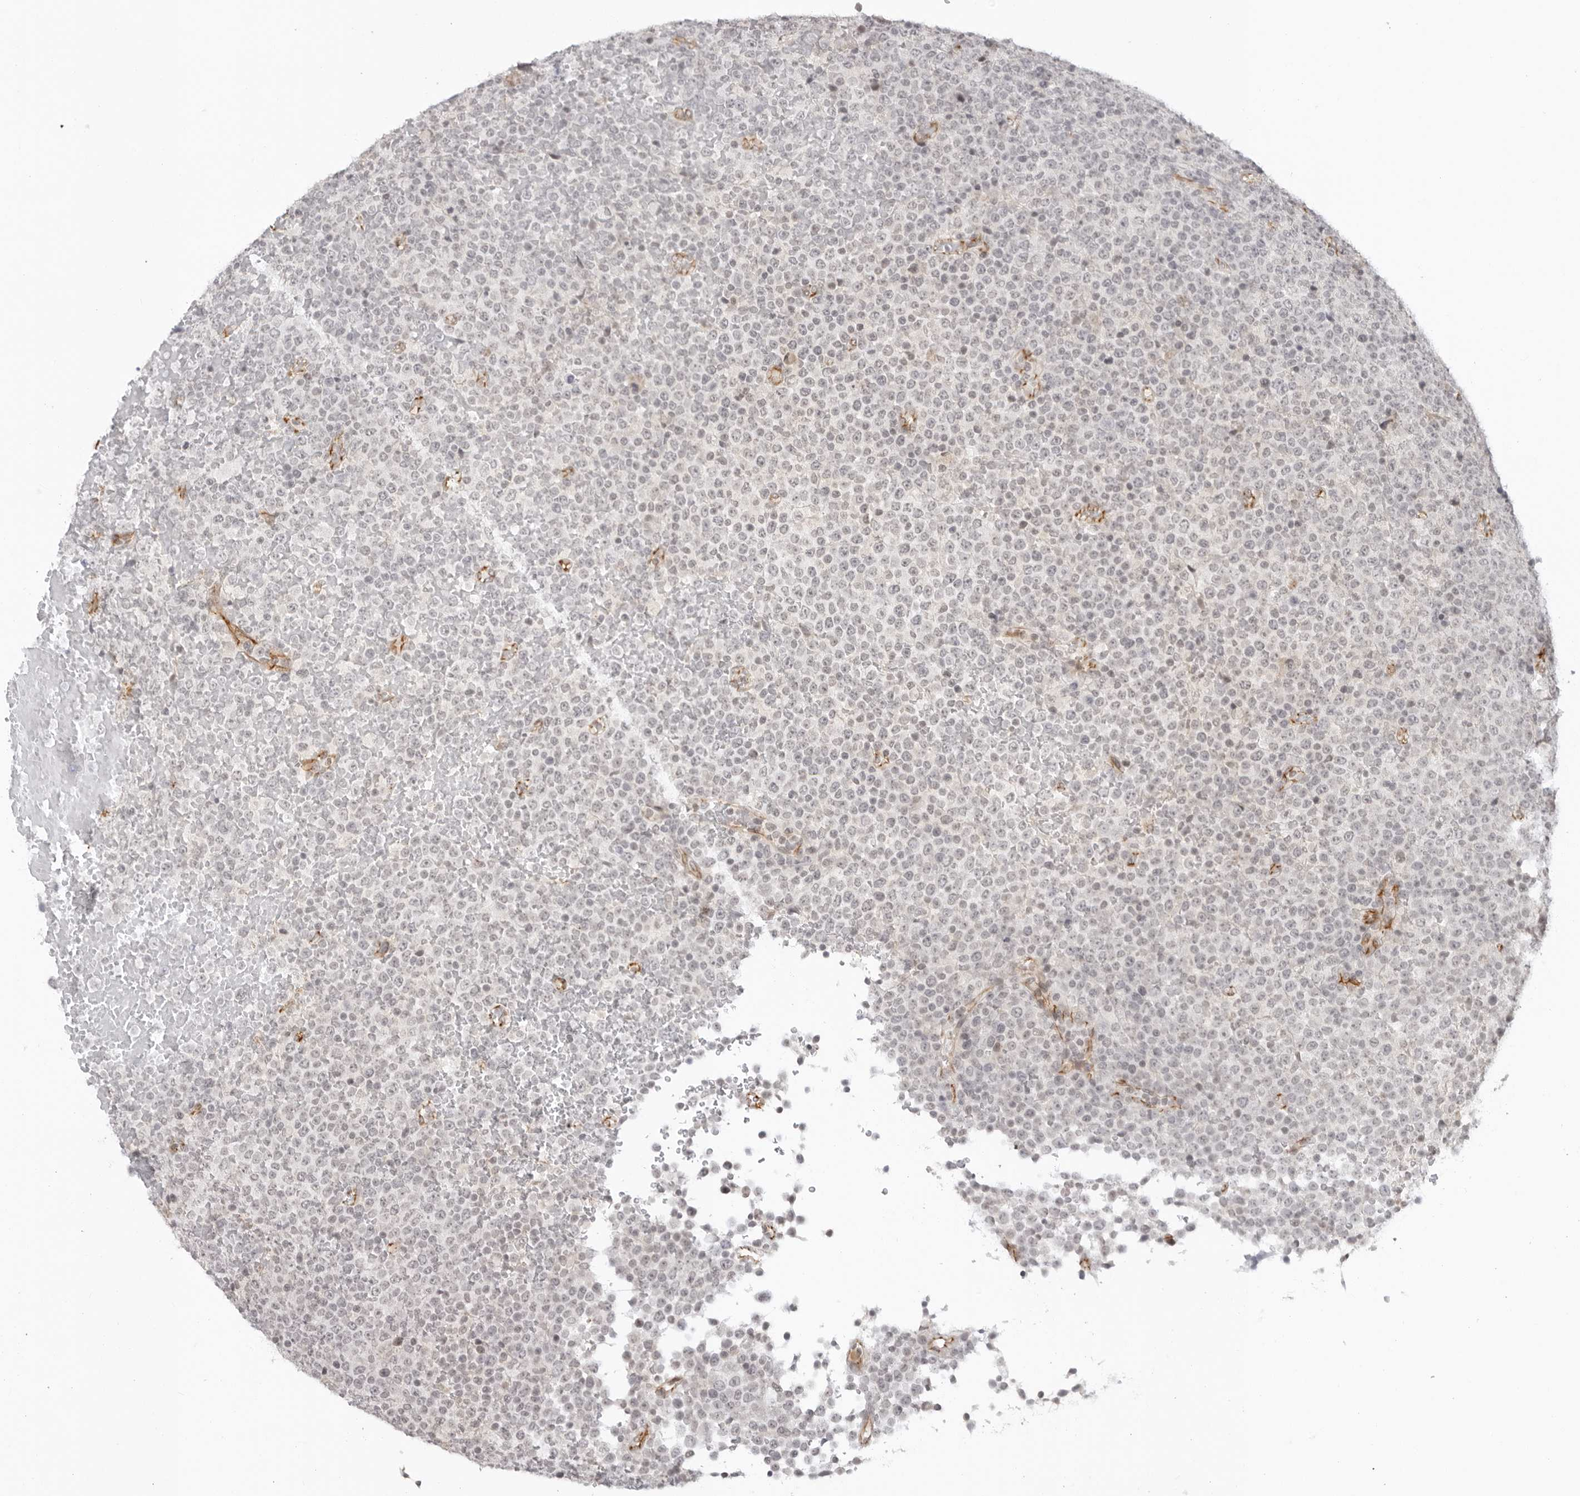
{"staining": {"intensity": "negative", "quantity": "none", "location": "none"}, "tissue": "lymphoma", "cell_type": "Tumor cells", "image_type": "cancer", "snomed": [{"axis": "morphology", "description": "Malignant lymphoma, non-Hodgkin's type, High grade"}, {"axis": "topography", "description": "Lymph node"}], "caption": "A high-resolution micrograph shows IHC staining of lymphoma, which demonstrates no significant expression in tumor cells.", "gene": "TRAPPC3", "patient": {"sex": "male", "age": 13}}